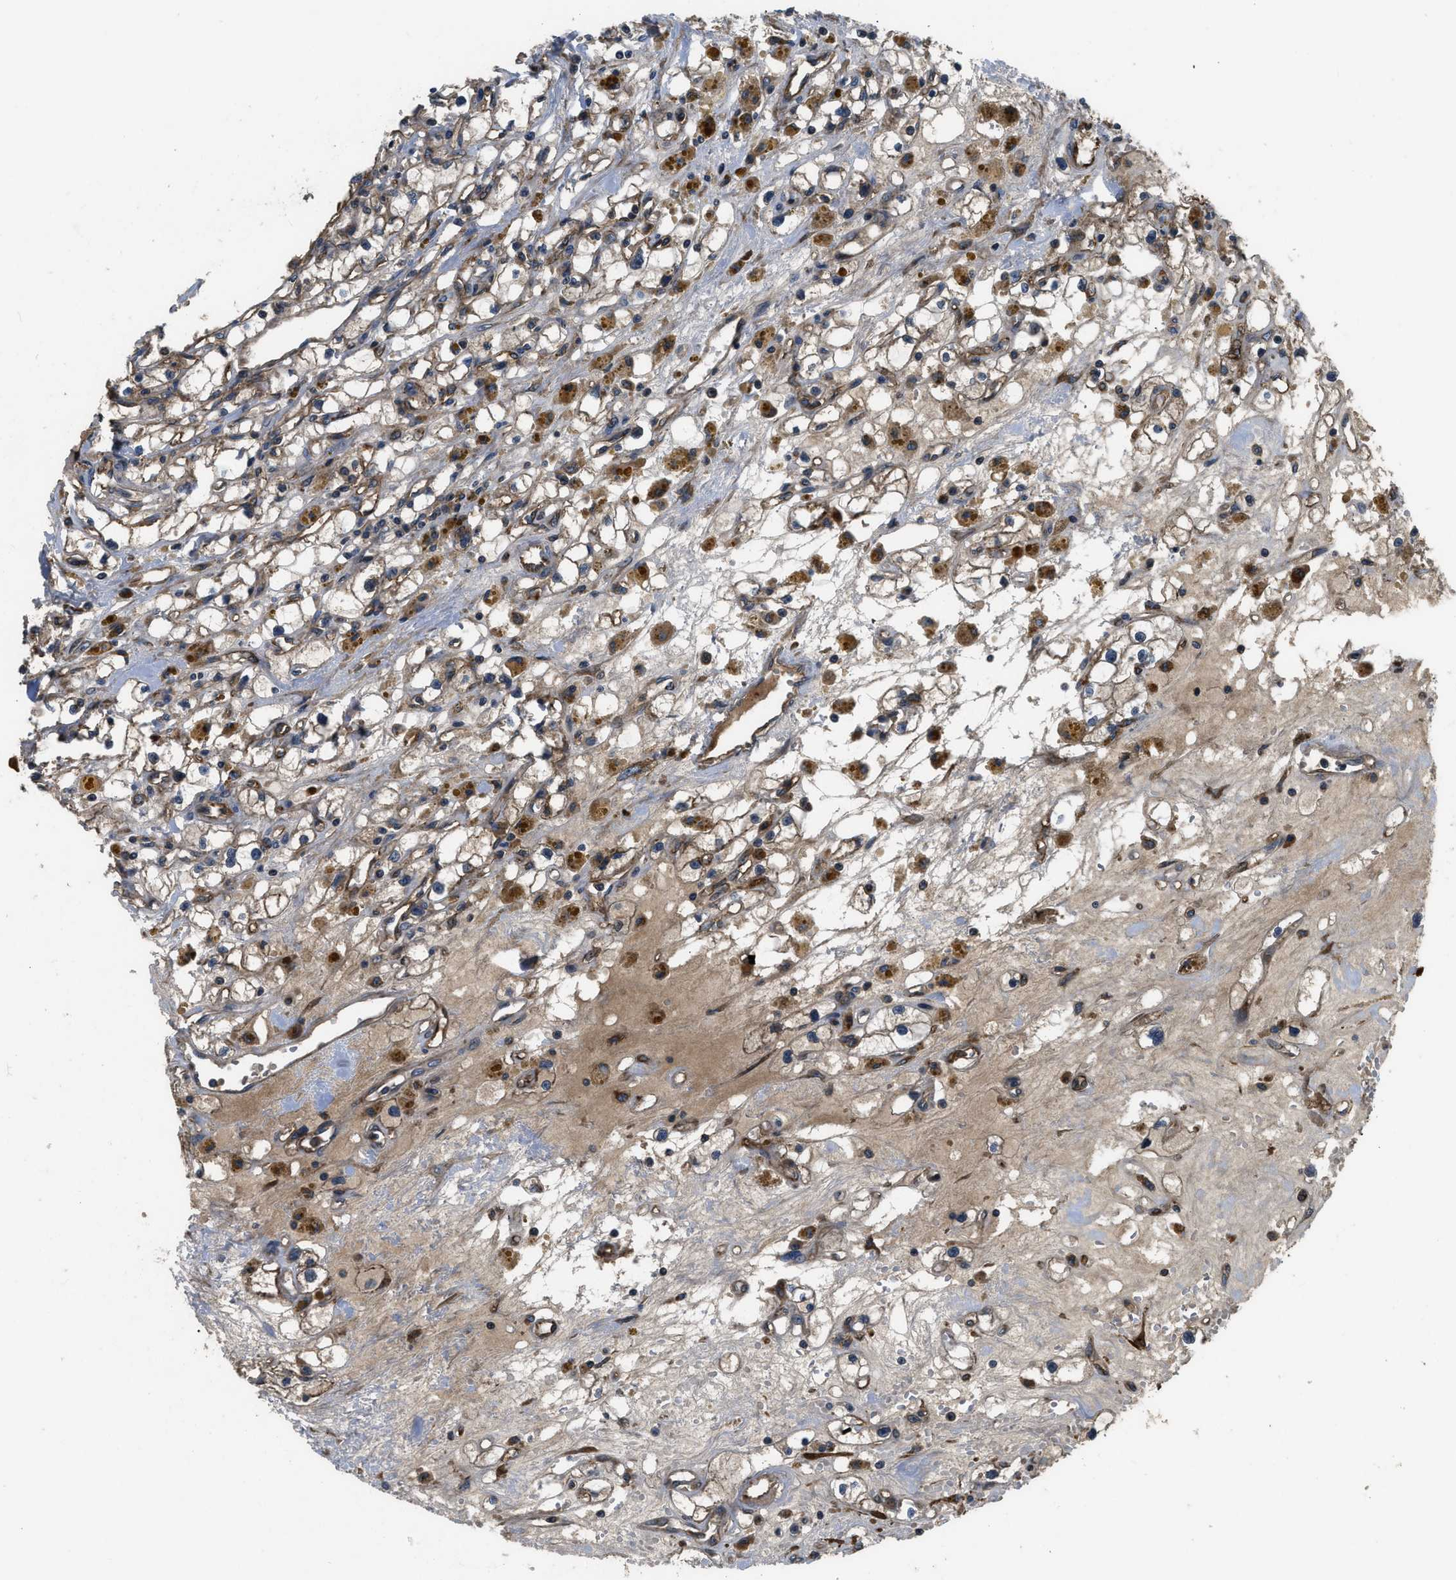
{"staining": {"intensity": "moderate", "quantity": "25%-75%", "location": "cytoplasmic/membranous"}, "tissue": "renal cancer", "cell_type": "Tumor cells", "image_type": "cancer", "snomed": [{"axis": "morphology", "description": "Adenocarcinoma, NOS"}, {"axis": "topography", "description": "Kidney"}], "caption": "This micrograph demonstrates adenocarcinoma (renal) stained with immunohistochemistry (IHC) to label a protein in brown. The cytoplasmic/membranous of tumor cells show moderate positivity for the protein. Nuclei are counter-stained blue.", "gene": "GGH", "patient": {"sex": "male", "age": 56}}